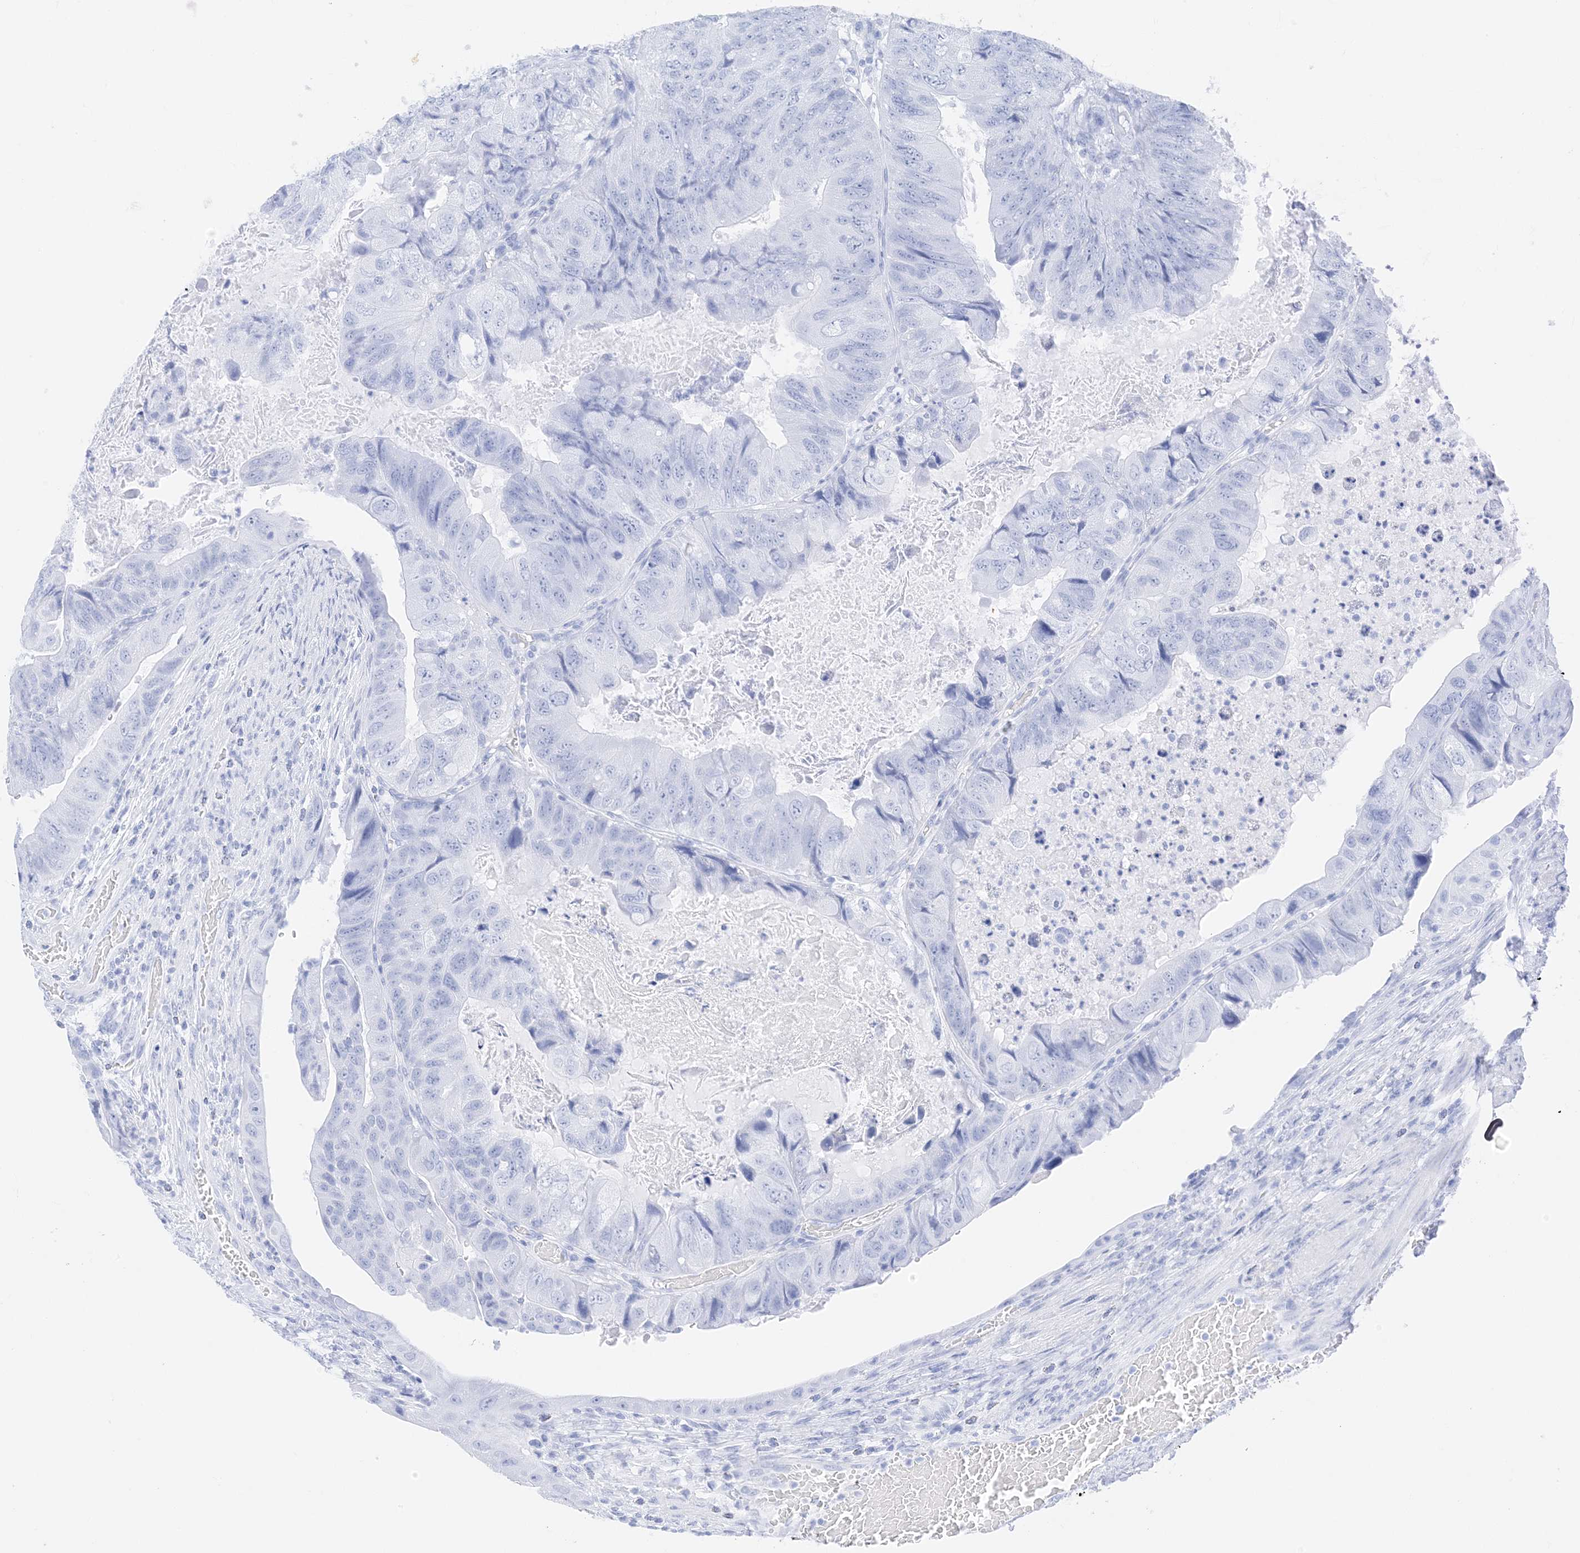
{"staining": {"intensity": "negative", "quantity": "none", "location": "none"}, "tissue": "colorectal cancer", "cell_type": "Tumor cells", "image_type": "cancer", "snomed": [{"axis": "morphology", "description": "Adenocarcinoma, NOS"}, {"axis": "topography", "description": "Rectum"}], "caption": "The image reveals no significant expression in tumor cells of colorectal cancer (adenocarcinoma). (Immunohistochemistry, brightfield microscopy, high magnification).", "gene": "MUC17", "patient": {"sex": "male", "age": 63}}